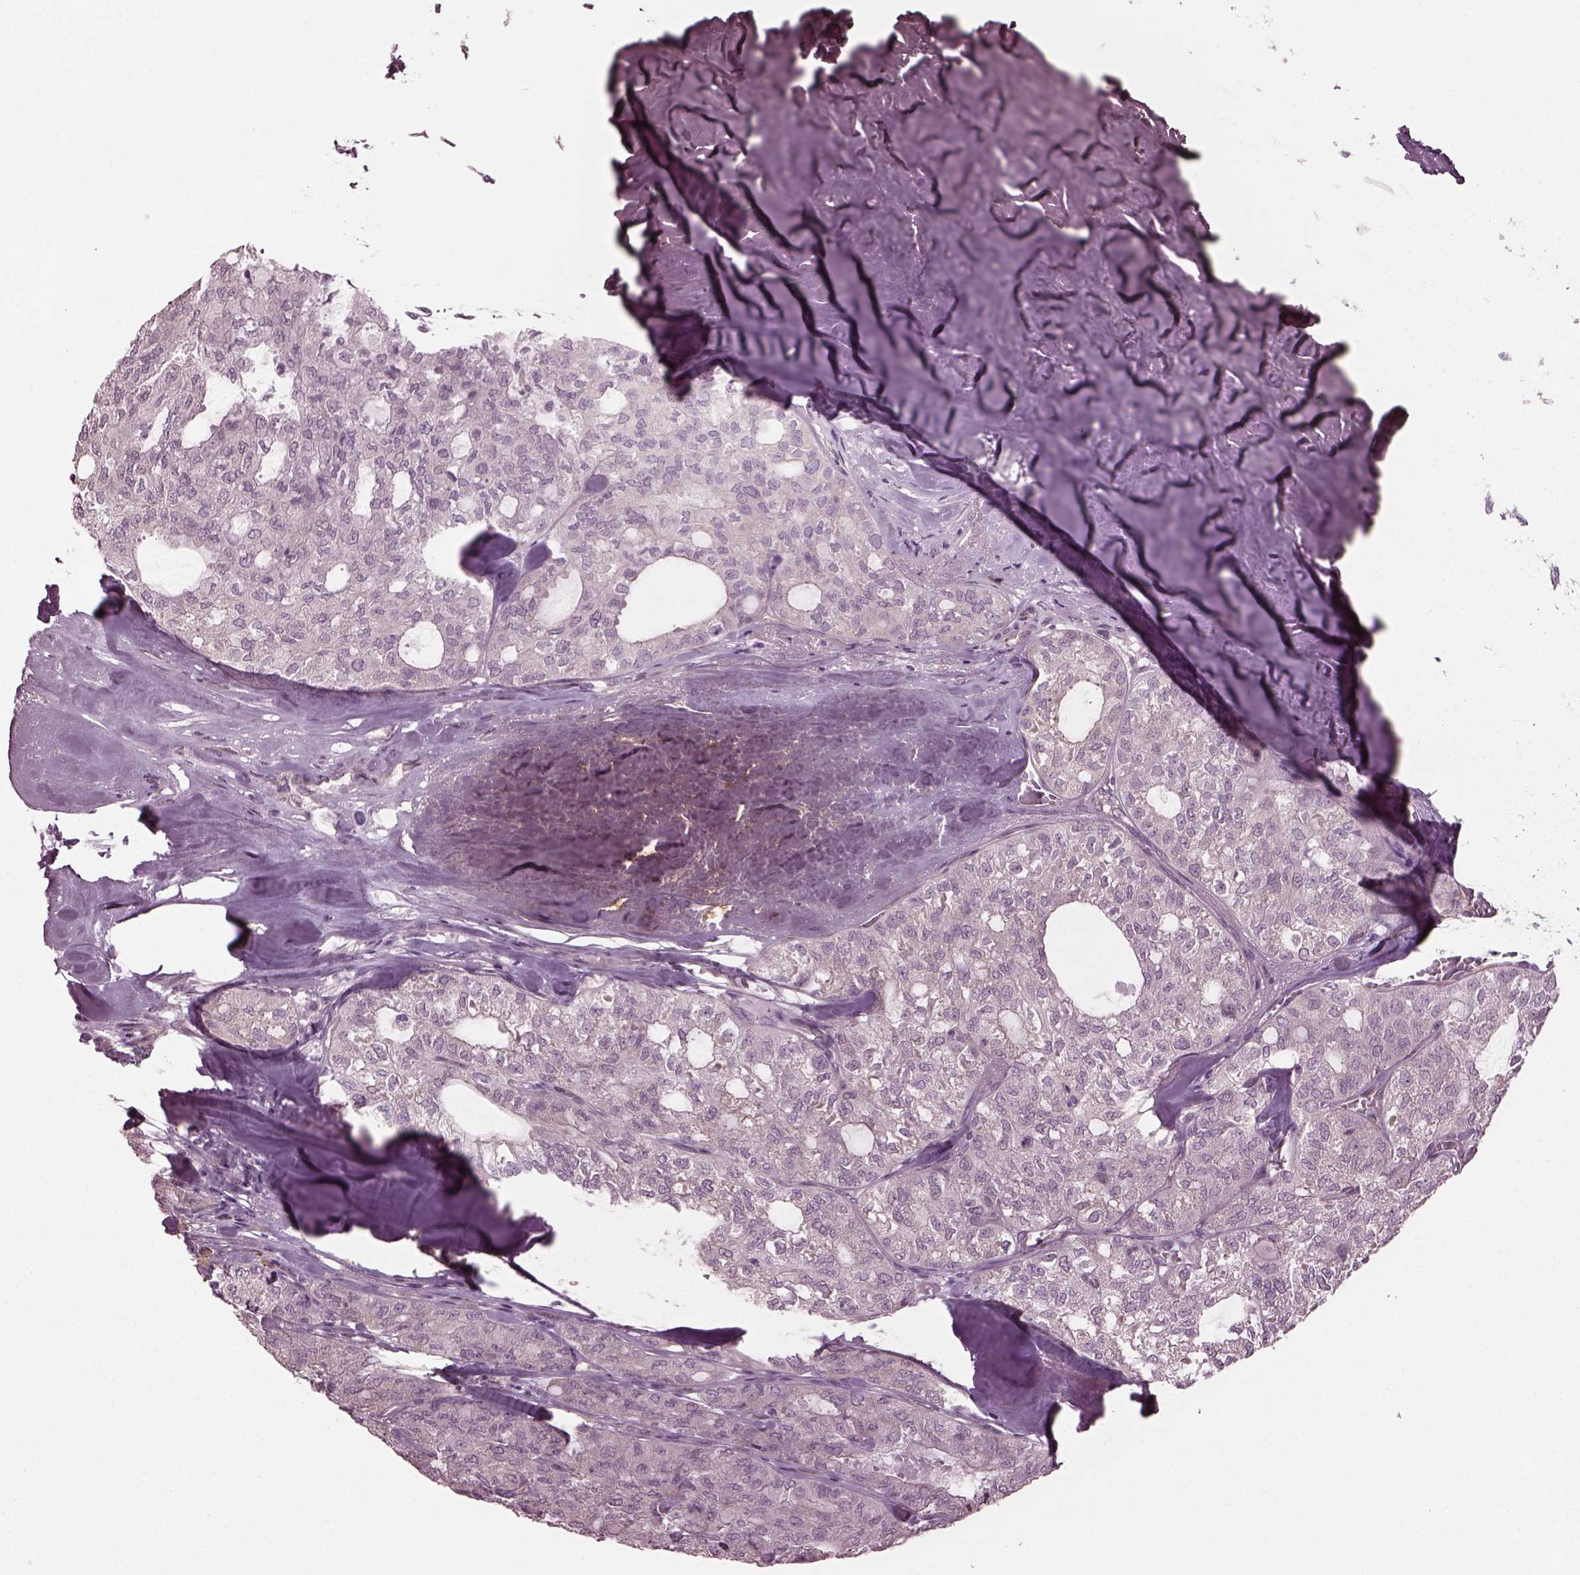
{"staining": {"intensity": "negative", "quantity": "none", "location": "none"}, "tissue": "thyroid cancer", "cell_type": "Tumor cells", "image_type": "cancer", "snomed": [{"axis": "morphology", "description": "Follicular adenoma carcinoma, NOS"}, {"axis": "topography", "description": "Thyroid gland"}], "caption": "Thyroid follicular adenoma carcinoma was stained to show a protein in brown. There is no significant staining in tumor cells.", "gene": "CABP5", "patient": {"sex": "male", "age": 75}}